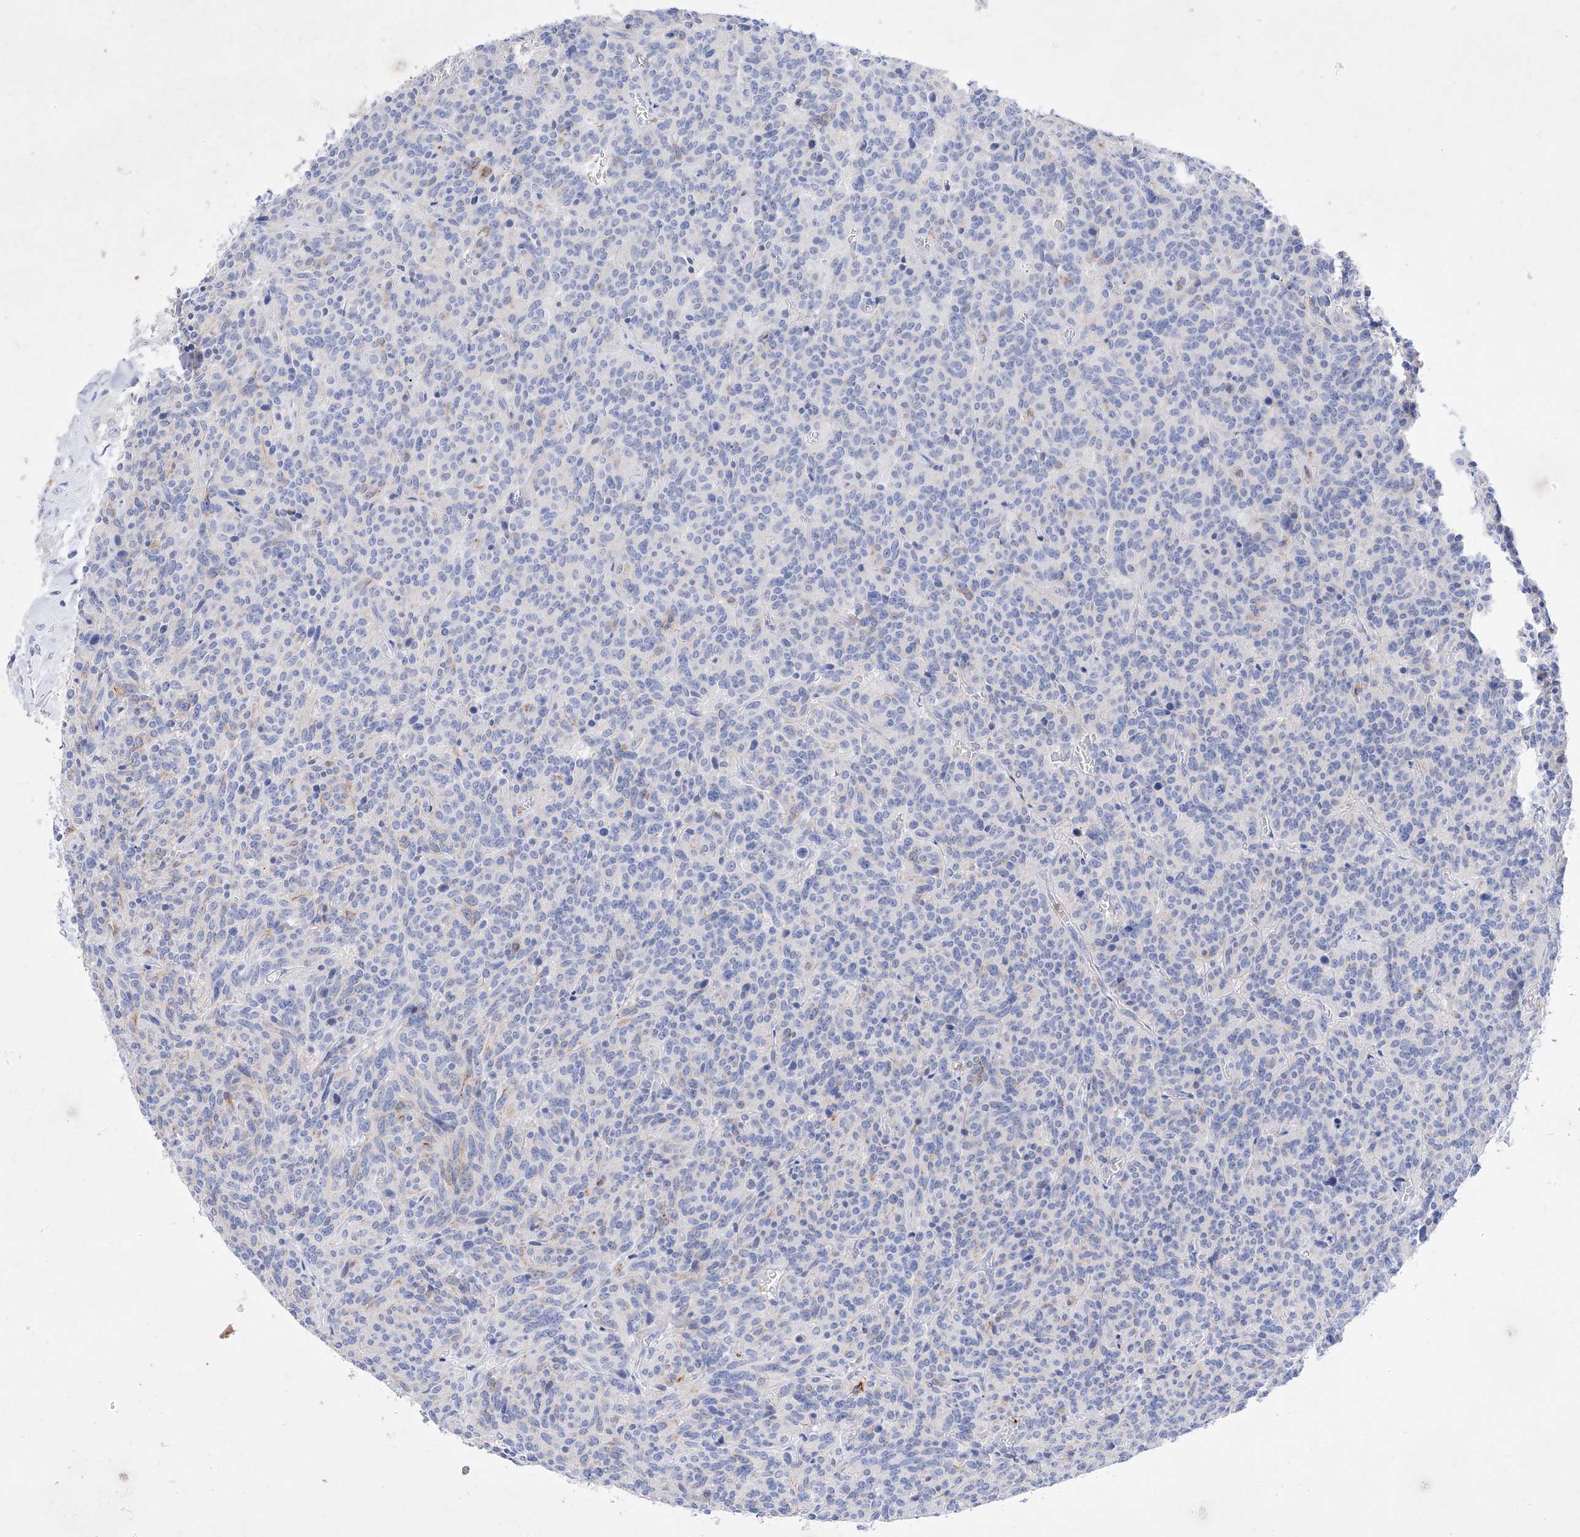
{"staining": {"intensity": "negative", "quantity": "none", "location": "none"}, "tissue": "carcinoid", "cell_type": "Tumor cells", "image_type": "cancer", "snomed": [{"axis": "morphology", "description": "Carcinoid, malignant, NOS"}, {"axis": "topography", "description": "Lung"}], "caption": "Histopathology image shows no significant protein staining in tumor cells of carcinoid (malignant).", "gene": "TM7SF2", "patient": {"sex": "female", "age": 46}}